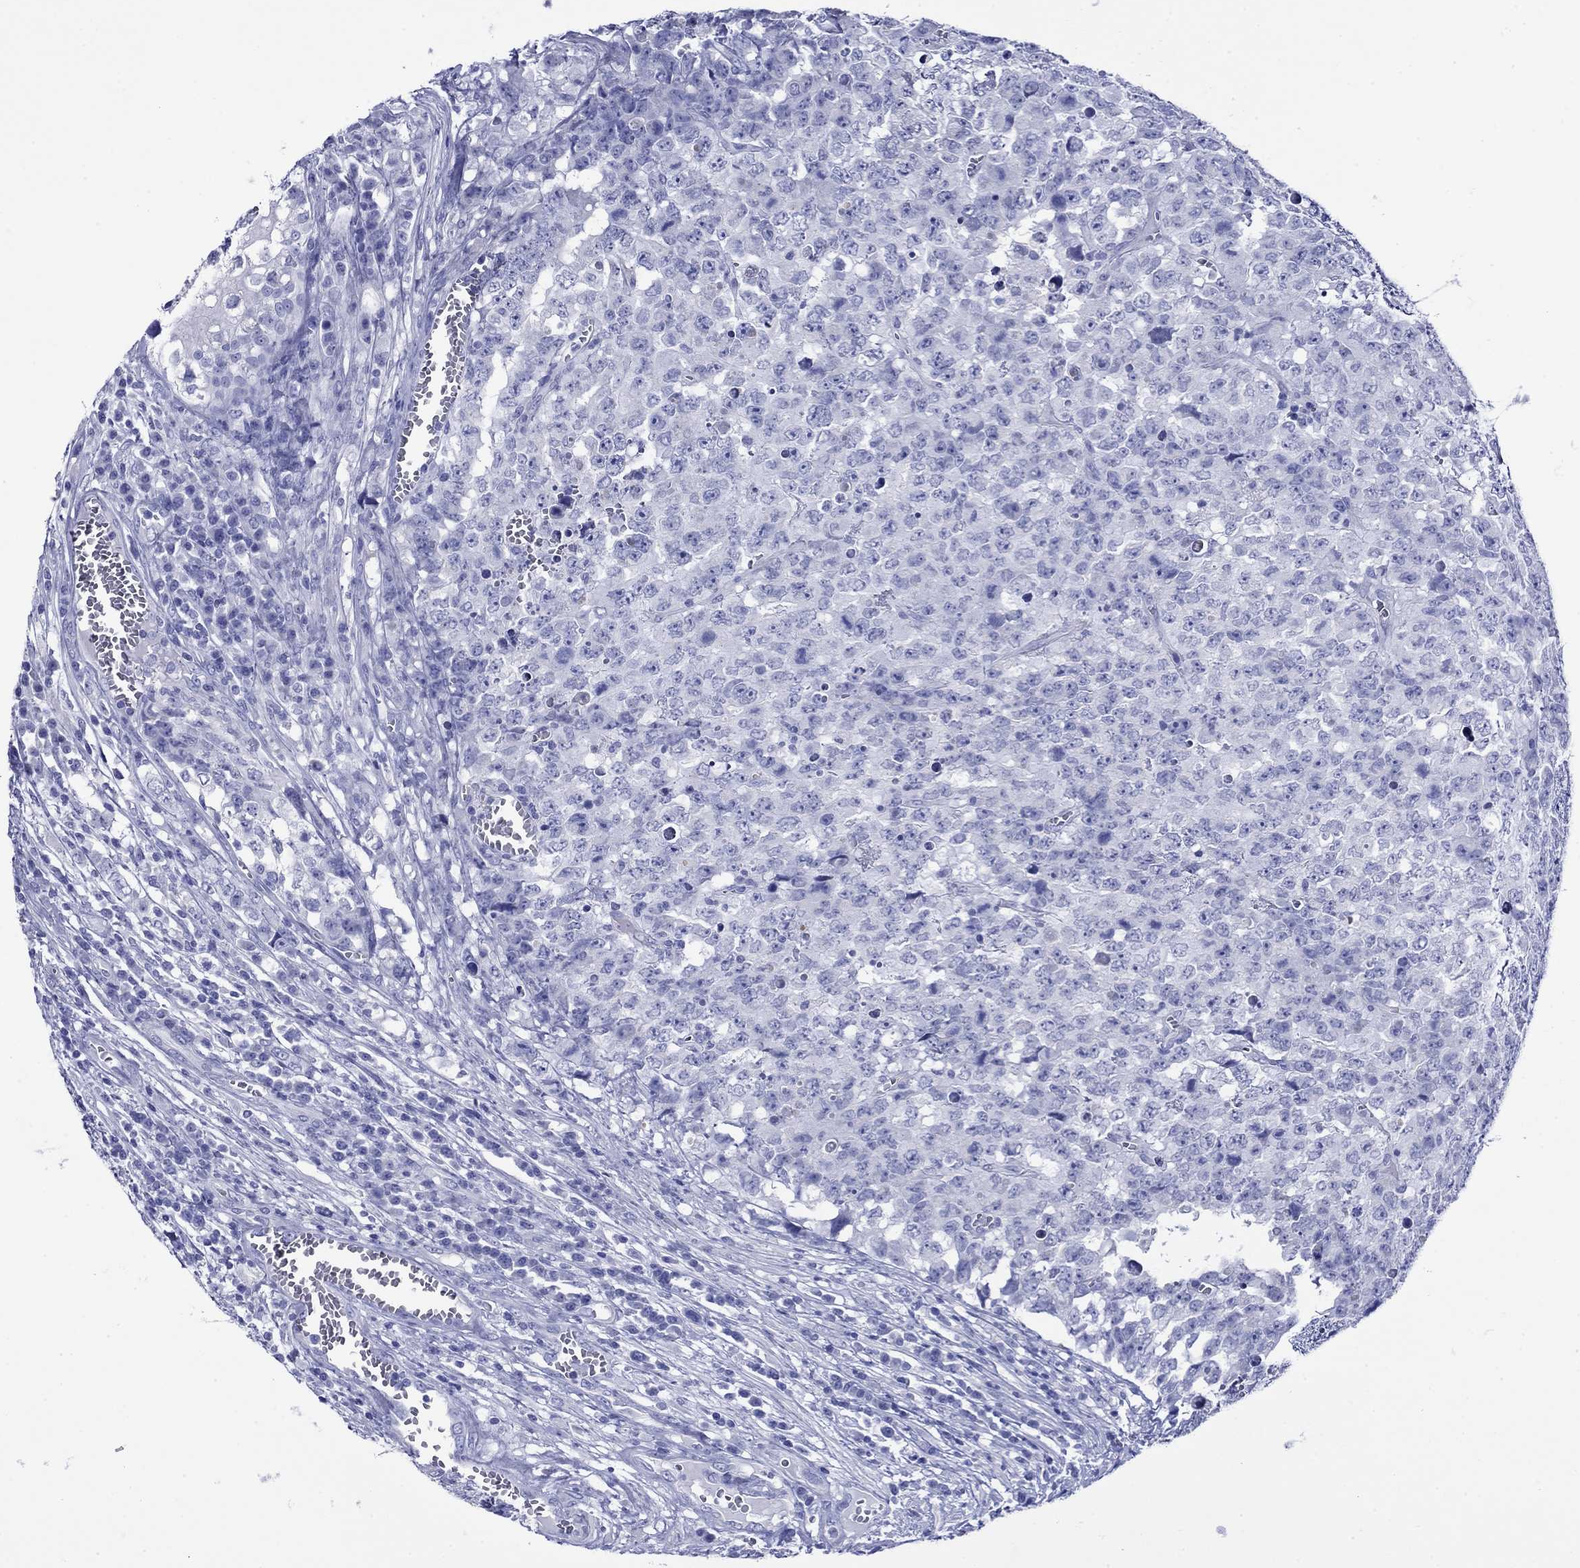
{"staining": {"intensity": "negative", "quantity": "none", "location": "none"}, "tissue": "testis cancer", "cell_type": "Tumor cells", "image_type": "cancer", "snomed": [{"axis": "morphology", "description": "Carcinoma, Embryonal, NOS"}, {"axis": "topography", "description": "Testis"}], "caption": "Tumor cells are negative for brown protein staining in testis cancer (embryonal carcinoma).", "gene": "GIP", "patient": {"sex": "male", "age": 23}}